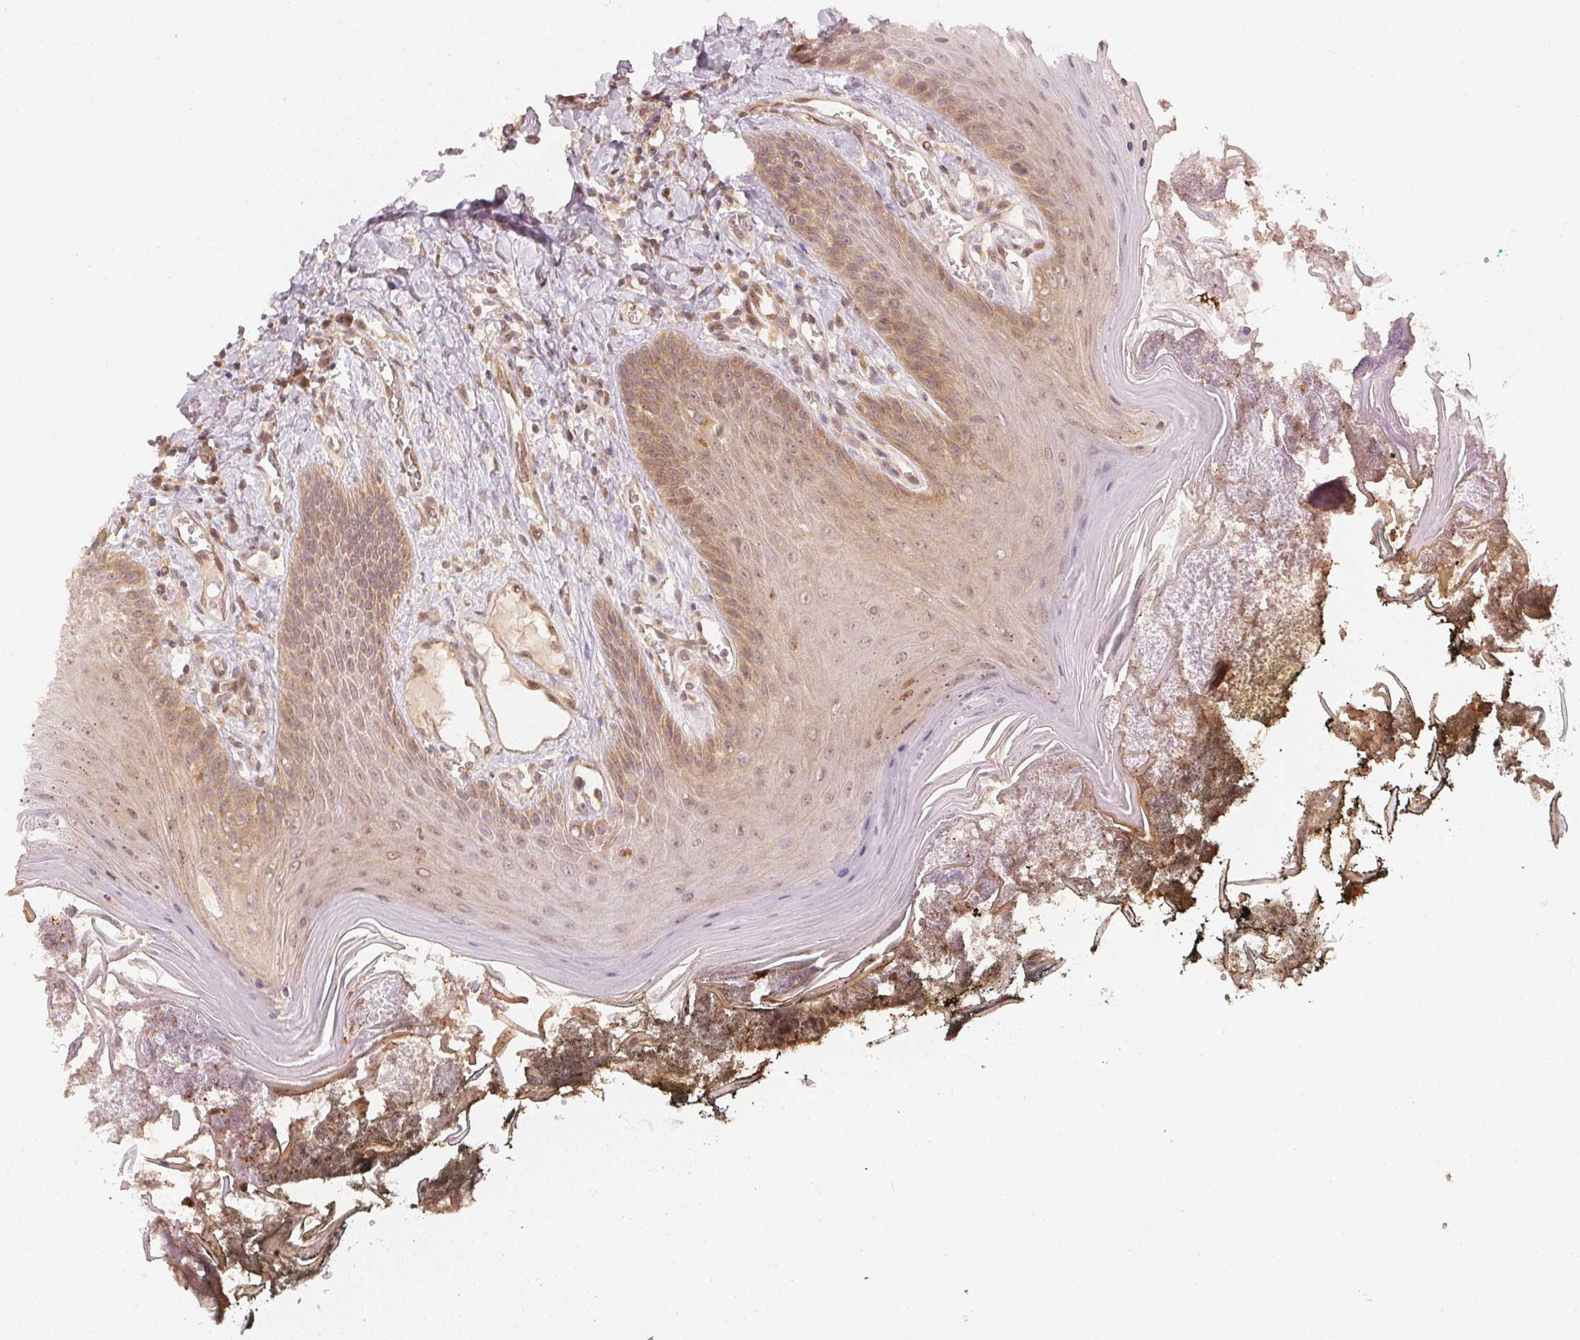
{"staining": {"intensity": "moderate", "quantity": "25%-75%", "location": "cytoplasmic/membranous,nuclear"}, "tissue": "oral mucosa", "cell_type": "Squamous epithelial cells", "image_type": "normal", "snomed": [{"axis": "morphology", "description": "Normal tissue, NOS"}, {"axis": "topography", "description": "Oral tissue"}], "caption": "About 25%-75% of squamous epithelial cells in normal oral mucosa exhibit moderate cytoplasmic/membranous,nuclear protein staining as visualized by brown immunohistochemical staining.", "gene": "WDR54", "patient": {"sex": "male", "age": 9}}